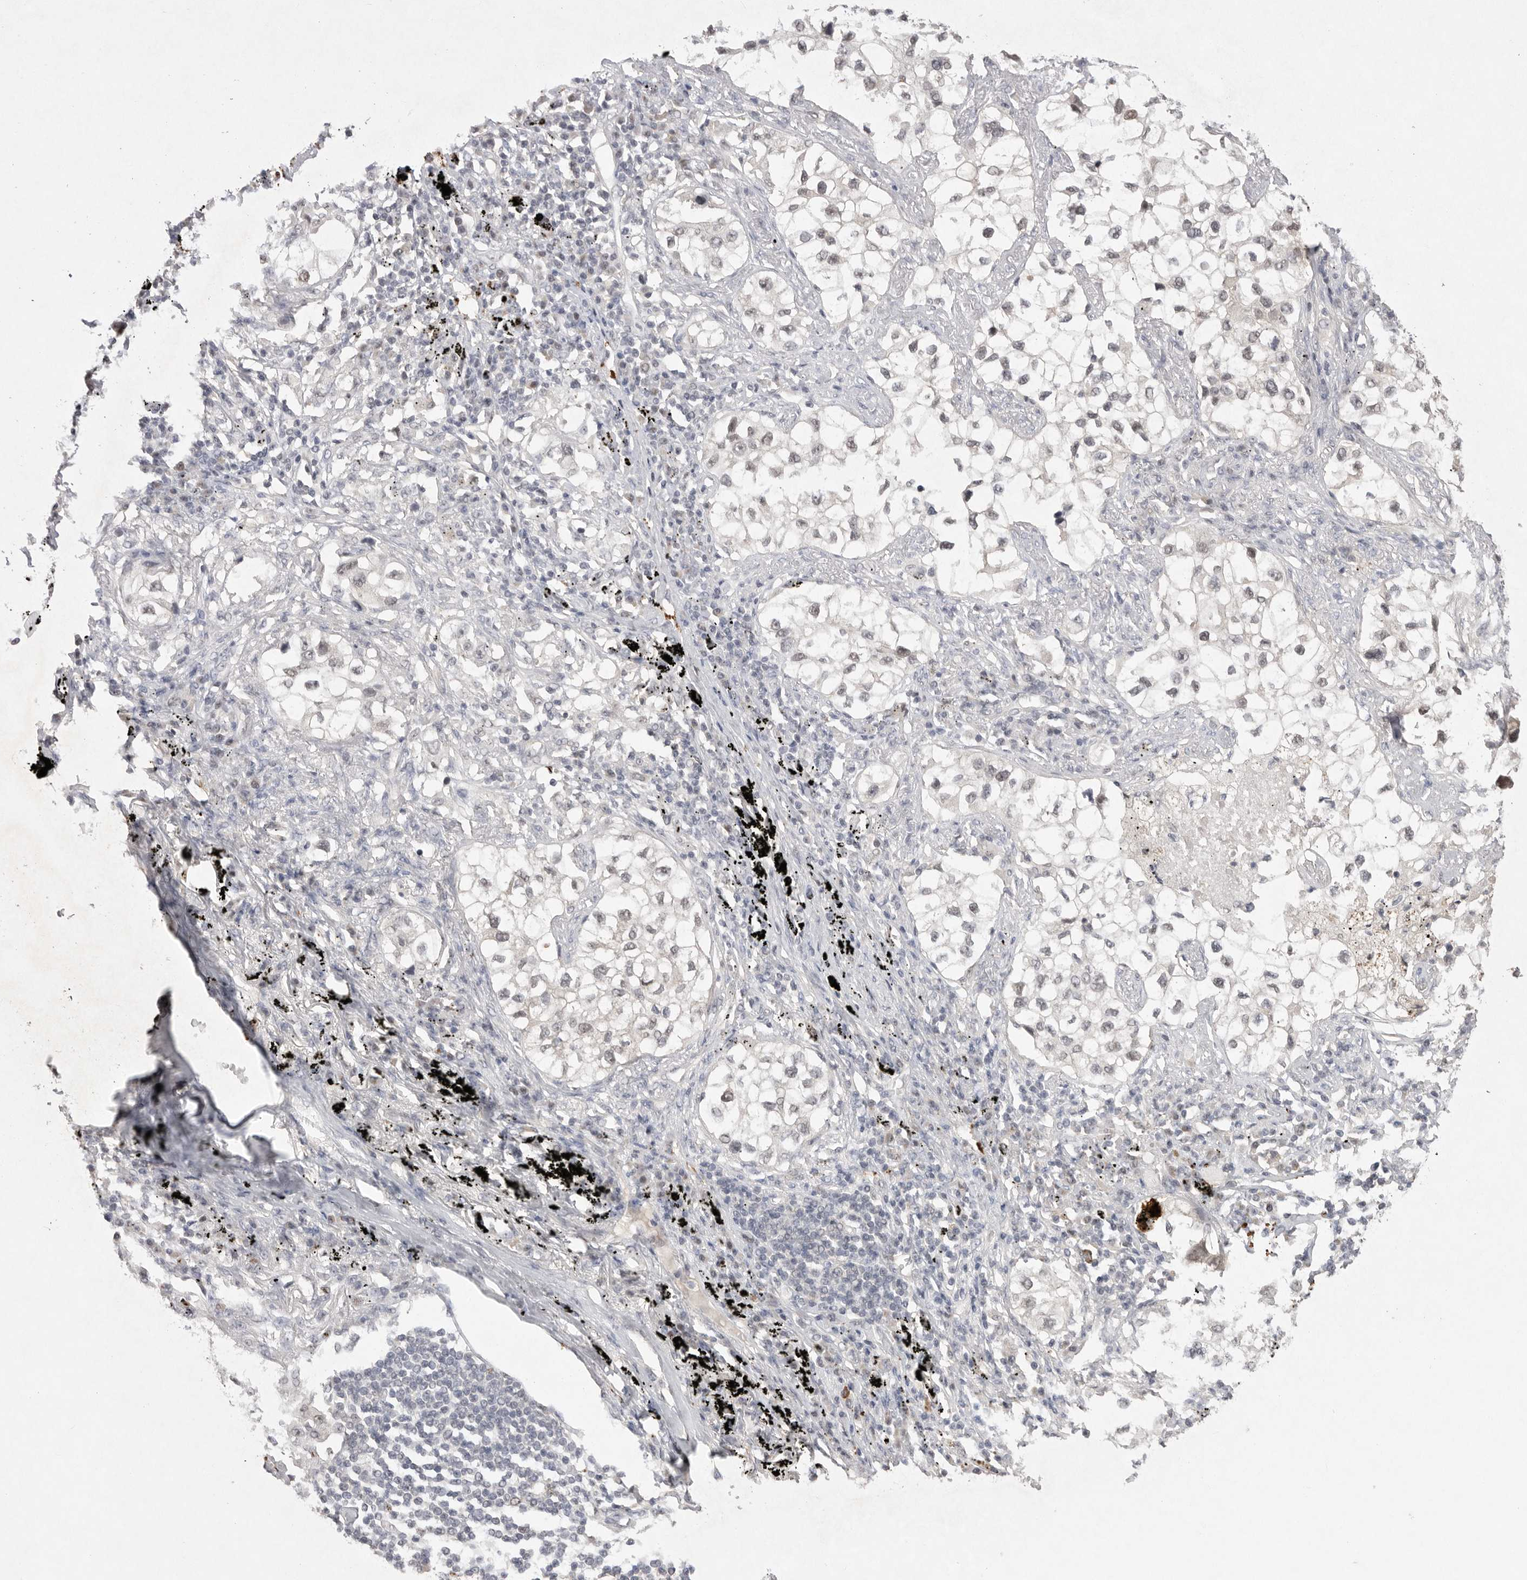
{"staining": {"intensity": "weak", "quantity": "<25%", "location": "nuclear"}, "tissue": "lung cancer", "cell_type": "Tumor cells", "image_type": "cancer", "snomed": [{"axis": "morphology", "description": "Adenocarcinoma, NOS"}, {"axis": "topography", "description": "Lung"}], "caption": "Adenocarcinoma (lung) was stained to show a protein in brown. There is no significant expression in tumor cells.", "gene": "HUS1", "patient": {"sex": "male", "age": 63}}